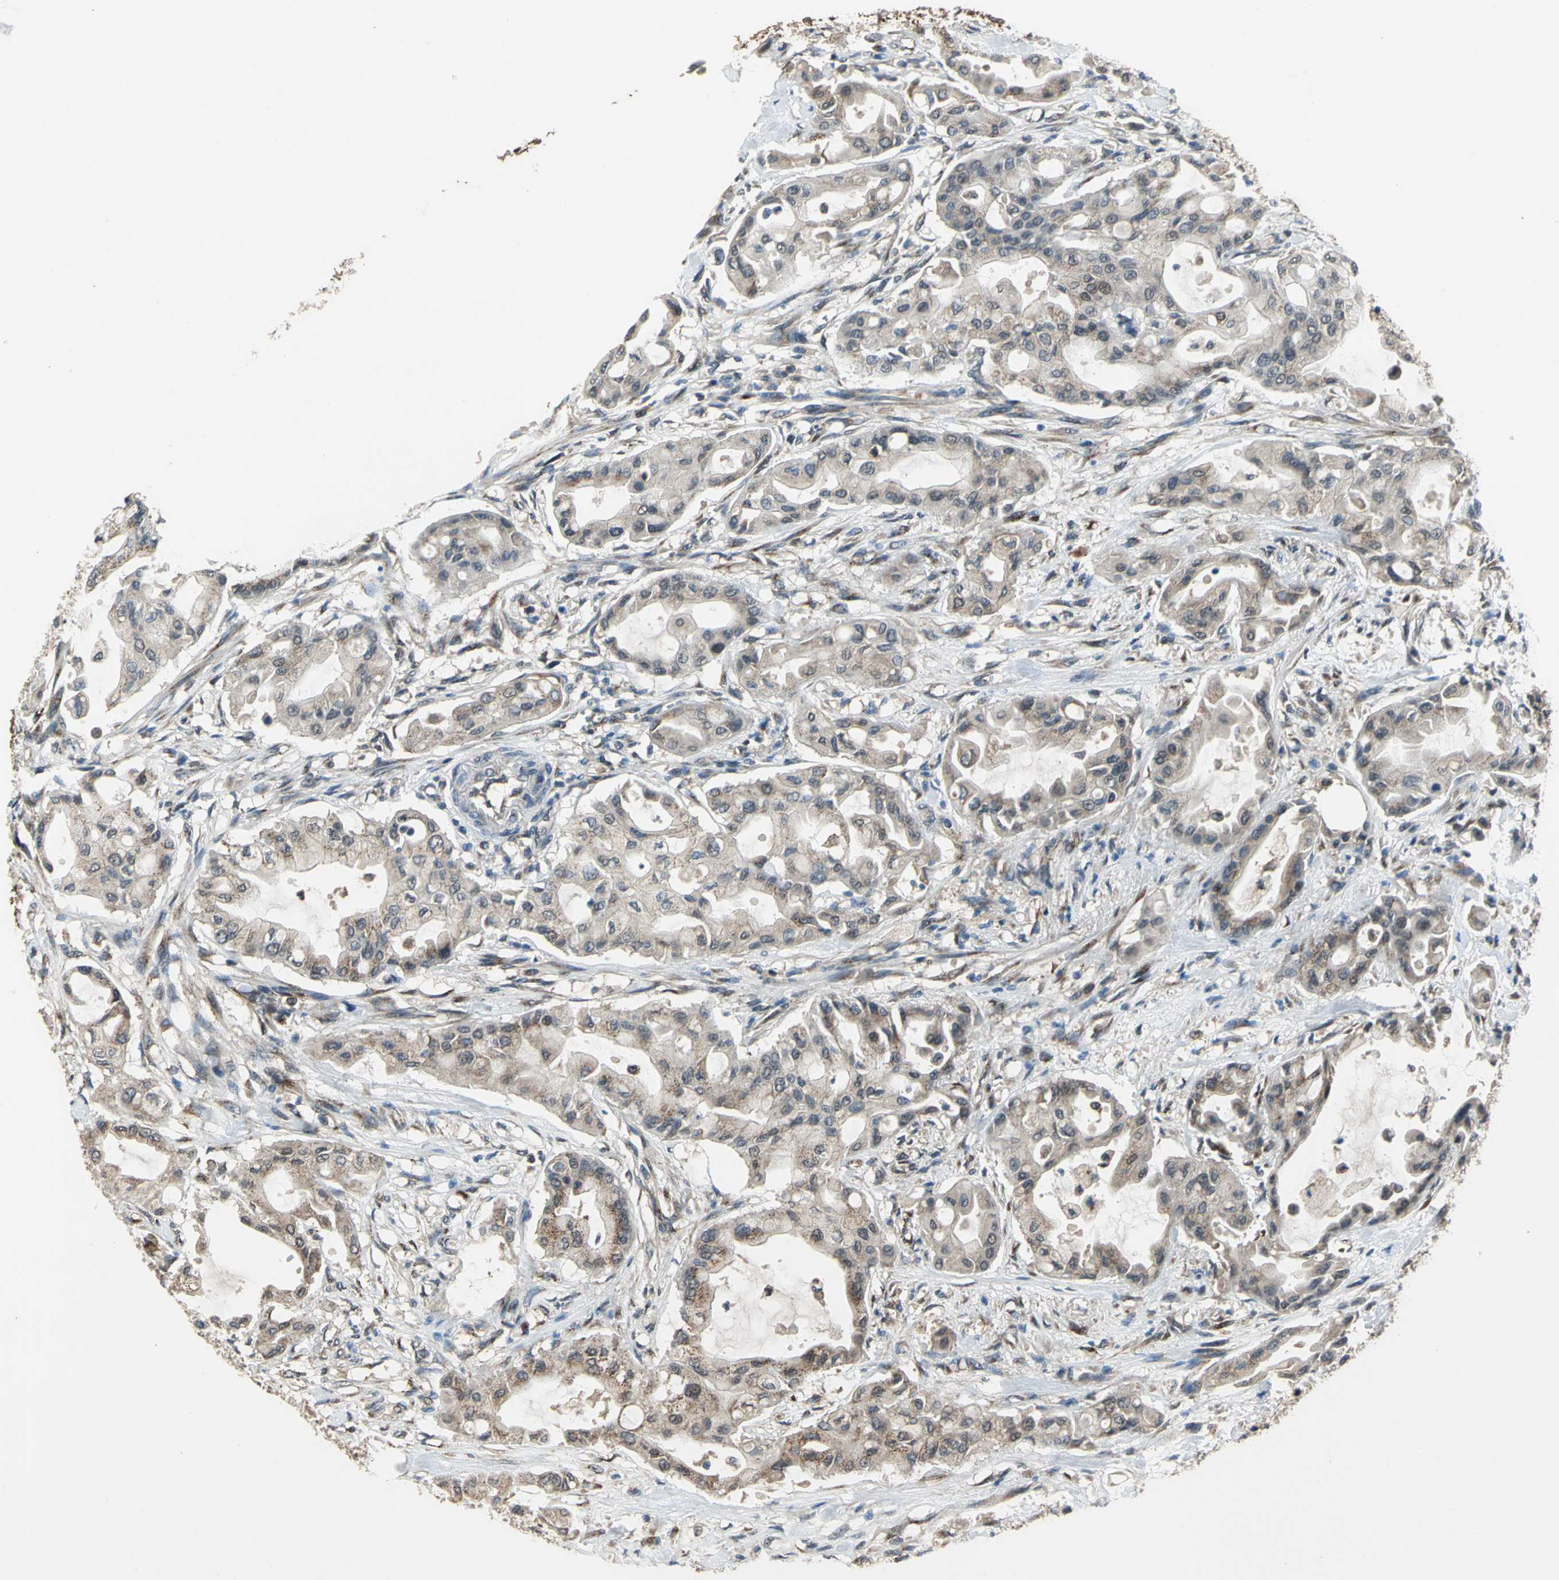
{"staining": {"intensity": "moderate", "quantity": ">75%", "location": "cytoplasmic/membranous"}, "tissue": "pancreatic cancer", "cell_type": "Tumor cells", "image_type": "cancer", "snomed": [{"axis": "morphology", "description": "Adenocarcinoma, NOS"}, {"axis": "morphology", "description": "Adenocarcinoma, metastatic, NOS"}, {"axis": "topography", "description": "Lymph node"}, {"axis": "topography", "description": "Pancreas"}, {"axis": "topography", "description": "Duodenum"}], "caption": "The photomicrograph exhibits immunohistochemical staining of pancreatic metastatic adenocarcinoma. There is moderate cytoplasmic/membranous positivity is appreciated in about >75% of tumor cells. (IHC, brightfield microscopy, high magnification).", "gene": "NFKBIE", "patient": {"sex": "female", "age": 64}}